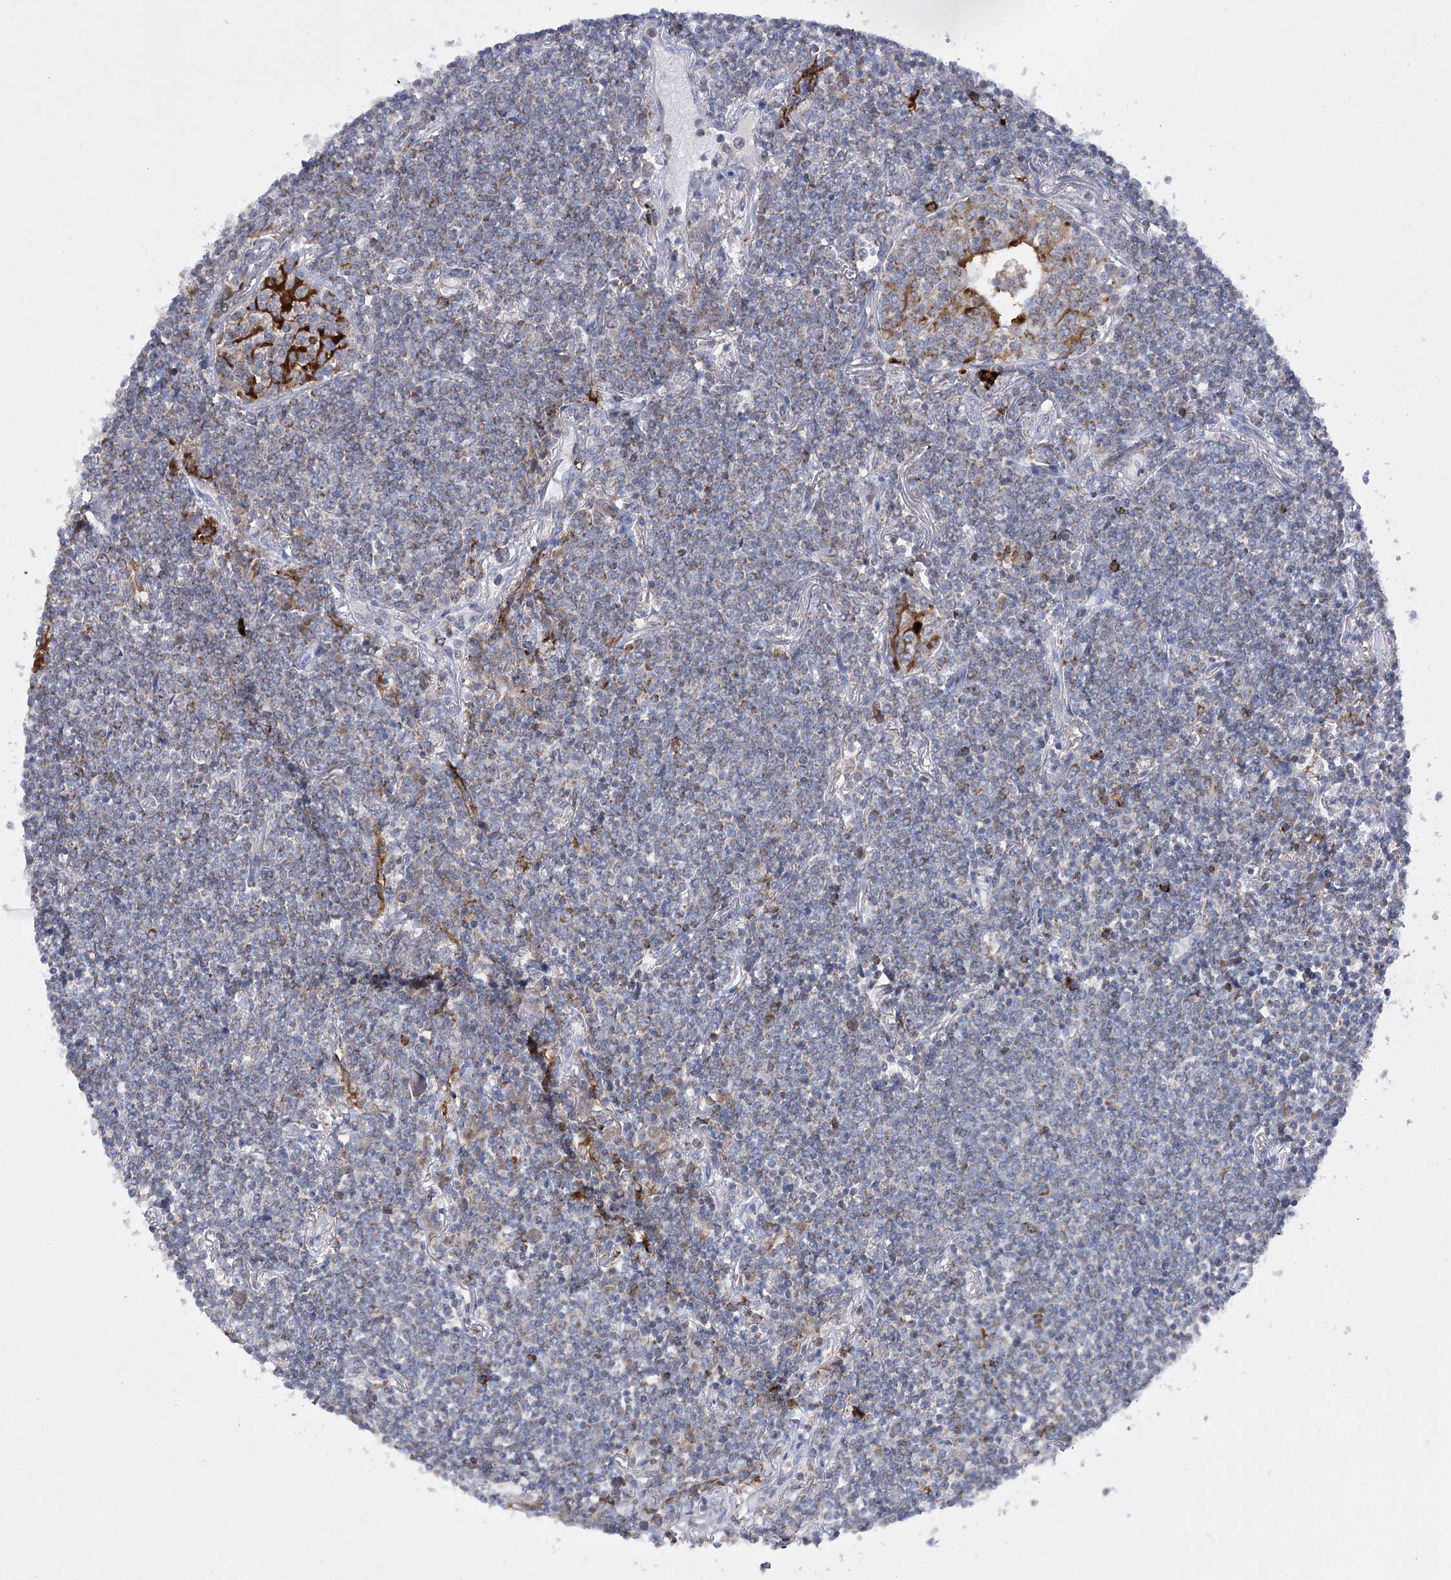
{"staining": {"intensity": "weak", "quantity": "25%-75%", "location": "cytoplasmic/membranous"}, "tissue": "lymphoma", "cell_type": "Tumor cells", "image_type": "cancer", "snomed": [{"axis": "morphology", "description": "Malignant lymphoma, non-Hodgkin's type, Low grade"}, {"axis": "topography", "description": "Lung"}], "caption": "DAB immunohistochemical staining of human low-grade malignant lymphoma, non-Hodgkin's type exhibits weak cytoplasmic/membranous protein positivity in about 25%-75% of tumor cells.", "gene": "COX15", "patient": {"sex": "female", "age": 71}}